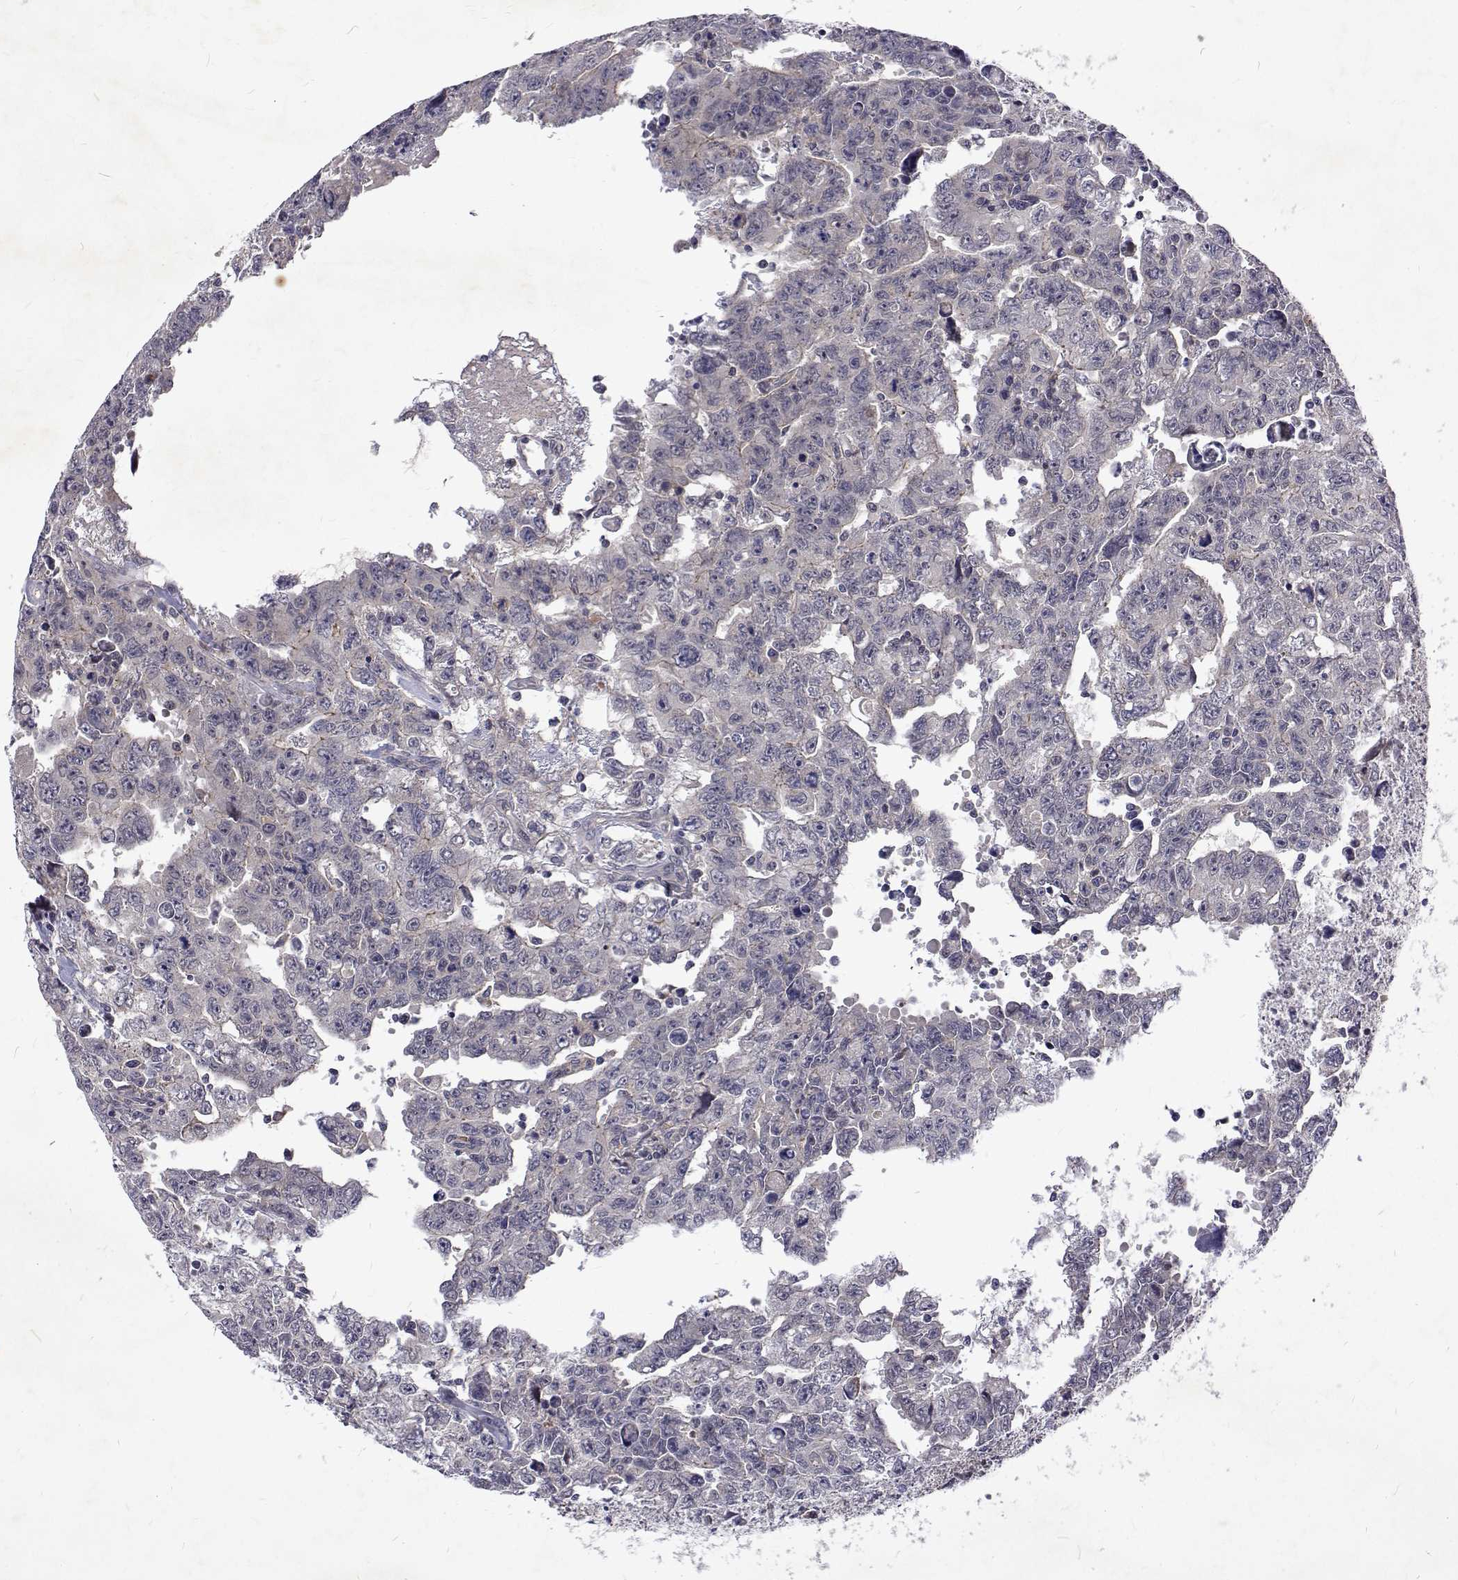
{"staining": {"intensity": "negative", "quantity": "none", "location": "none"}, "tissue": "testis cancer", "cell_type": "Tumor cells", "image_type": "cancer", "snomed": [{"axis": "morphology", "description": "Carcinoma, Embryonal, NOS"}, {"axis": "topography", "description": "Testis"}], "caption": "Immunohistochemical staining of testis cancer (embryonal carcinoma) demonstrates no significant staining in tumor cells.", "gene": "ALKBH8", "patient": {"sex": "male", "age": 24}}